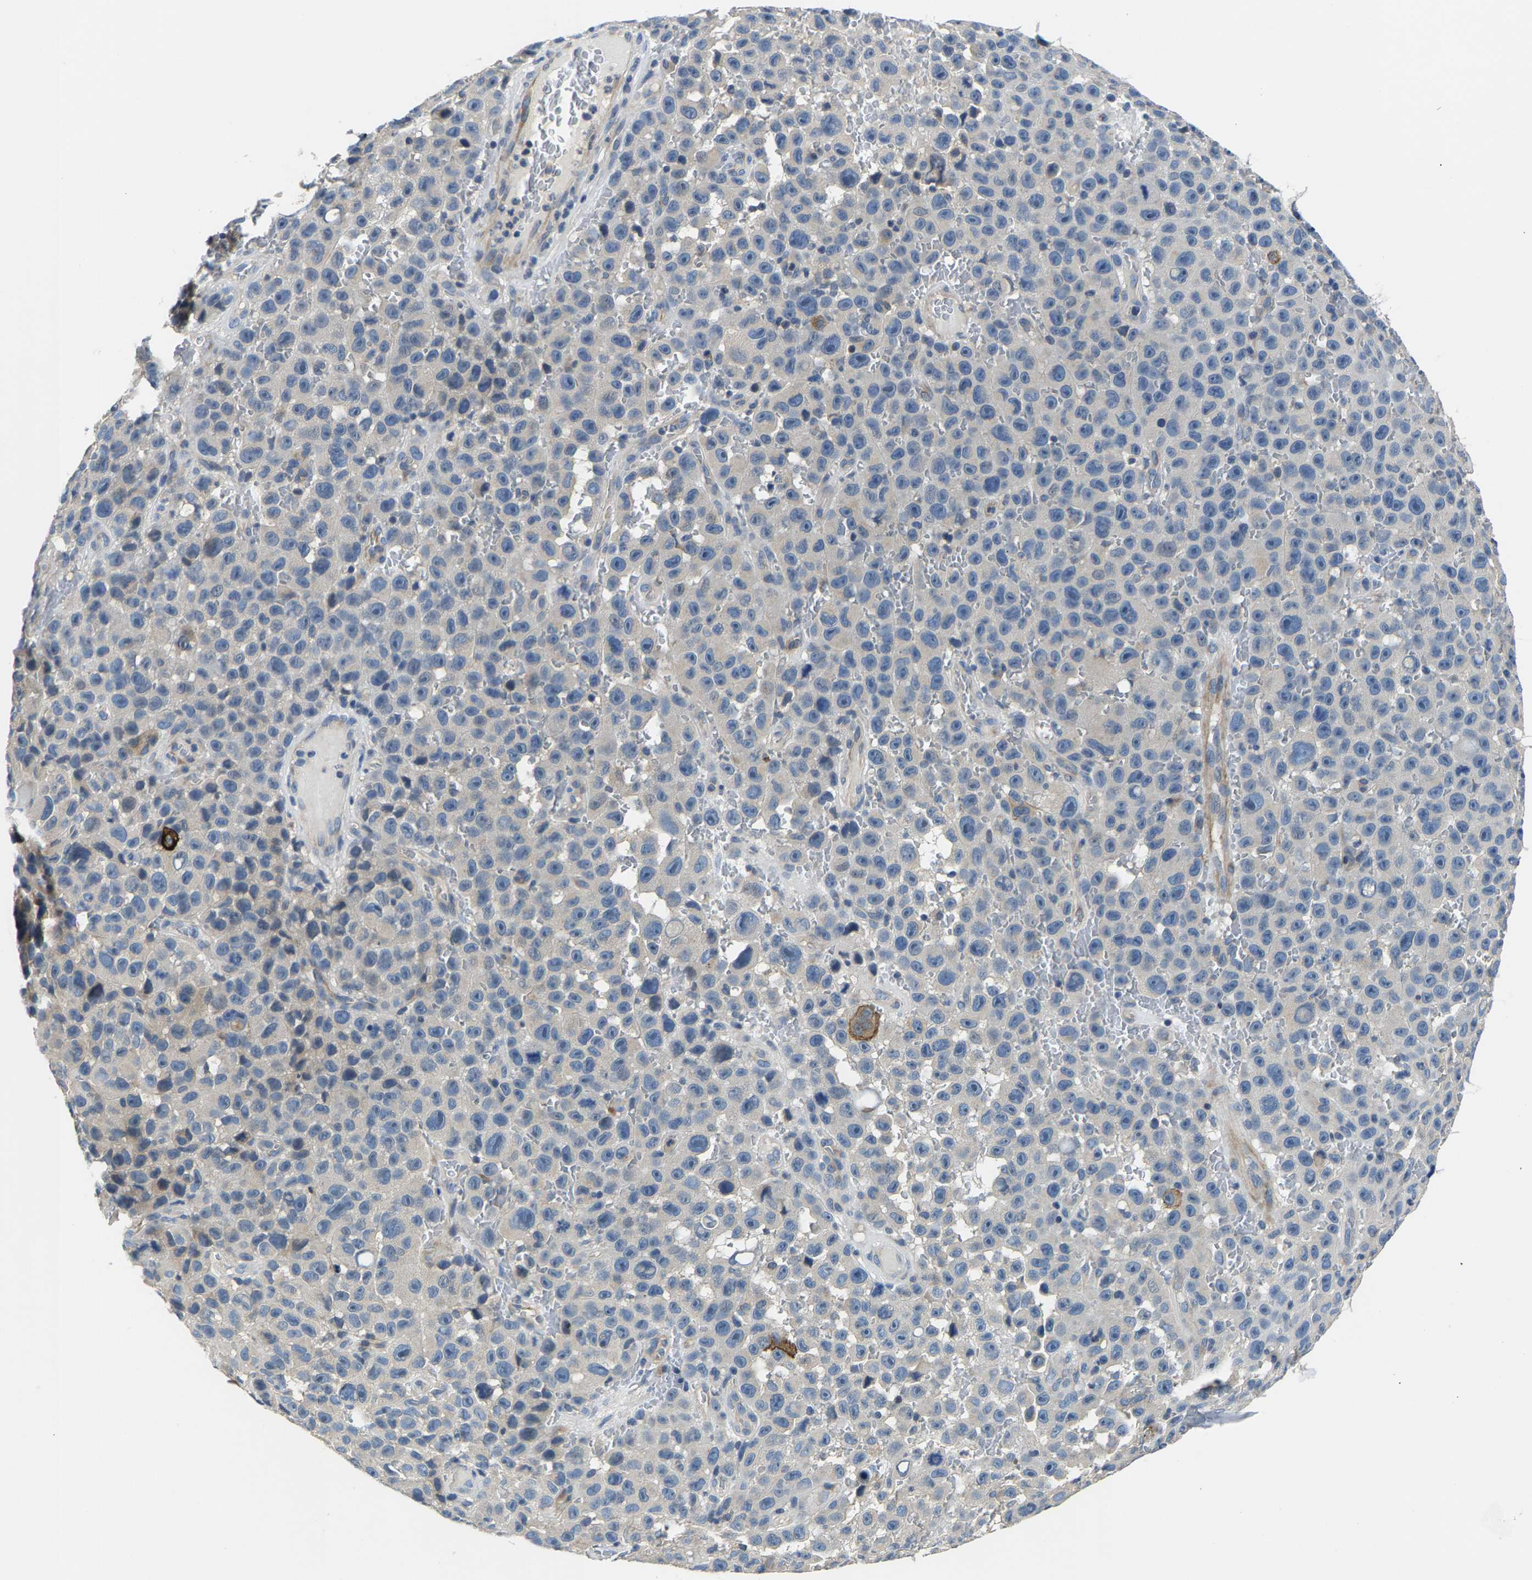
{"staining": {"intensity": "weak", "quantity": "<25%", "location": "cytoplasmic/membranous"}, "tissue": "melanoma", "cell_type": "Tumor cells", "image_type": "cancer", "snomed": [{"axis": "morphology", "description": "Malignant melanoma, NOS"}, {"axis": "topography", "description": "Skin"}], "caption": "This photomicrograph is of malignant melanoma stained with immunohistochemistry to label a protein in brown with the nuclei are counter-stained blue. There is no expression in tumor cells. (Immunohistochemistry, brightfield microscopy, high magnification).", "gene": "AGBL3", "patient": {"sex": "female", "age": 82}}